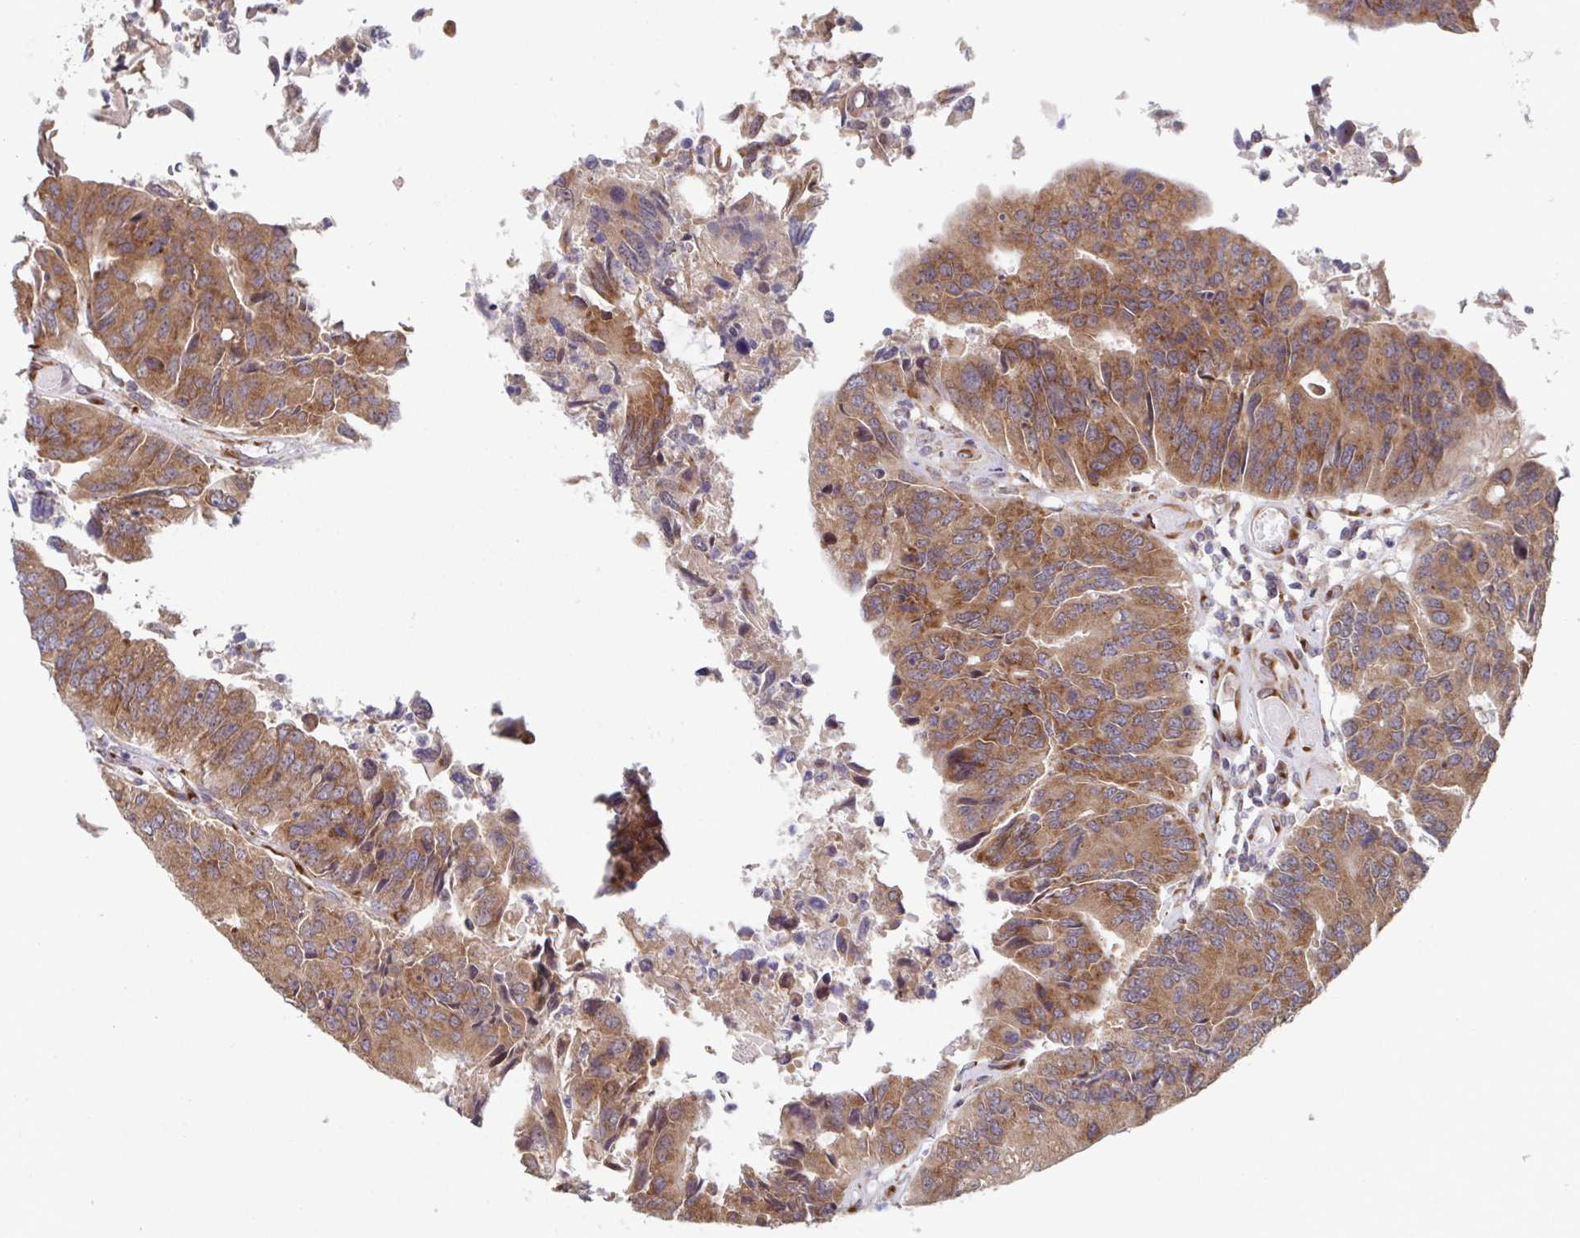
{"staining": {"intensity": "moderate", "quantity": ">75%", "location": "cytoplasmic/membranous"}, "tissue": "colorectal cancer", "cell_type": "Tumor cells", "image_type": "cancer", "snomed": [{"axis": "morphology", "description": "Adenocarcinoma, NOS"}, {"axis": "topography", "description": "Colon"}], "caption": "About >75% of tumor cells in human colorectal adenocarcinoma exhibit moderate cytoplasmic/membranous protein expression as visualized by brown immunohistochemical staining.", "gene": "ATP5MJ", "patient": {"sex": "female", "age": 67}}